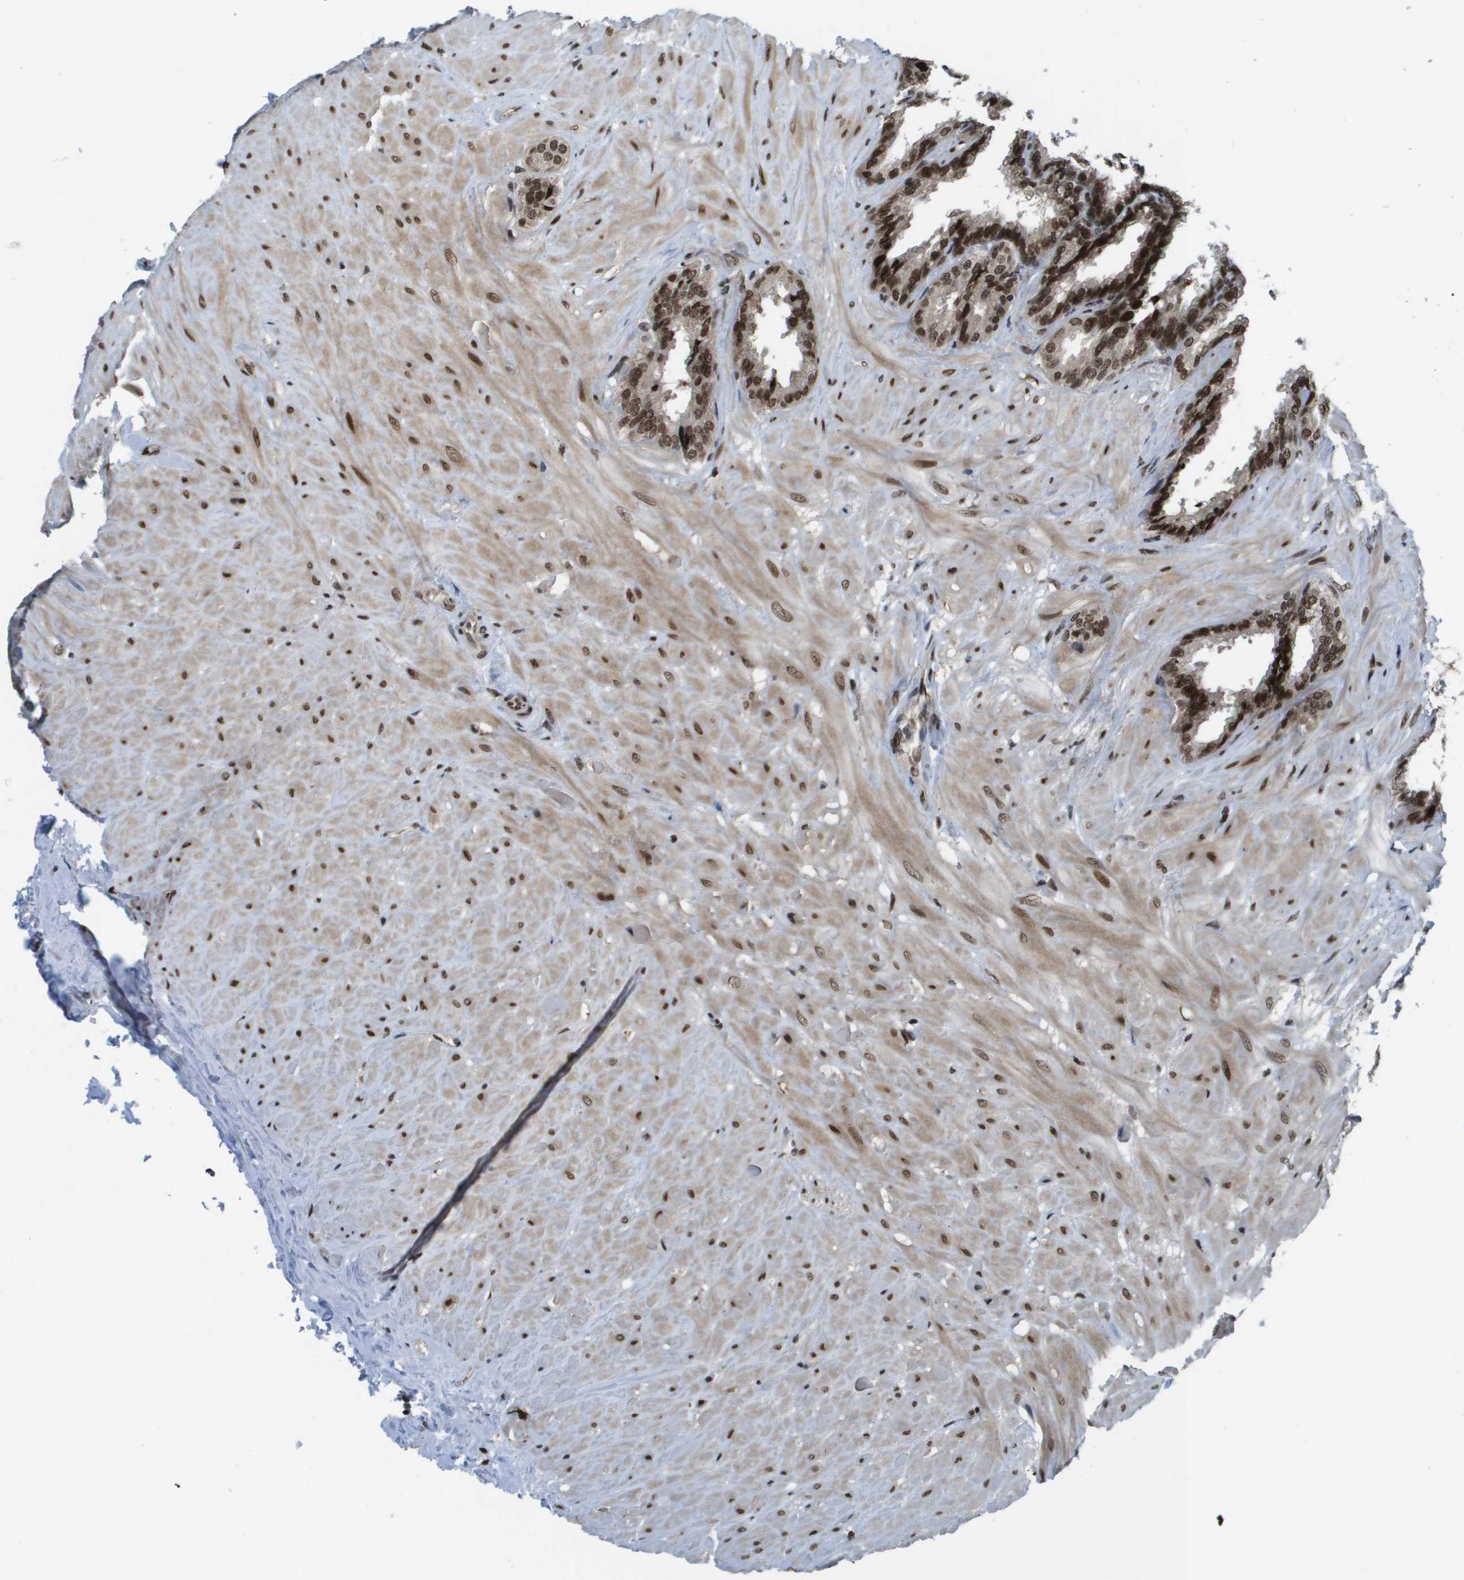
{"staining": {"intensity": "strong", "quantity": ">75%", "location": "cytoplasmic/membranous,nuclear"}, "tissue": "seminal vesicle", "cell_type": "Glandular cells", "image_type": "normal", "snomed": [{"axis": "morphology", "description": "Normal tissue, NOS"}, {"axis": "topography", "description": "Seminal veicle"}], "caption": "Approximately >75% of glandular cells in benign human seminal vesicle exhibit strong cytoplasmic/membranous,nuclear protein expression as visualized by brown immunohistochemical staining.", "gene": "RECQL4", "patient": {"sex": "male", "age": 46}}